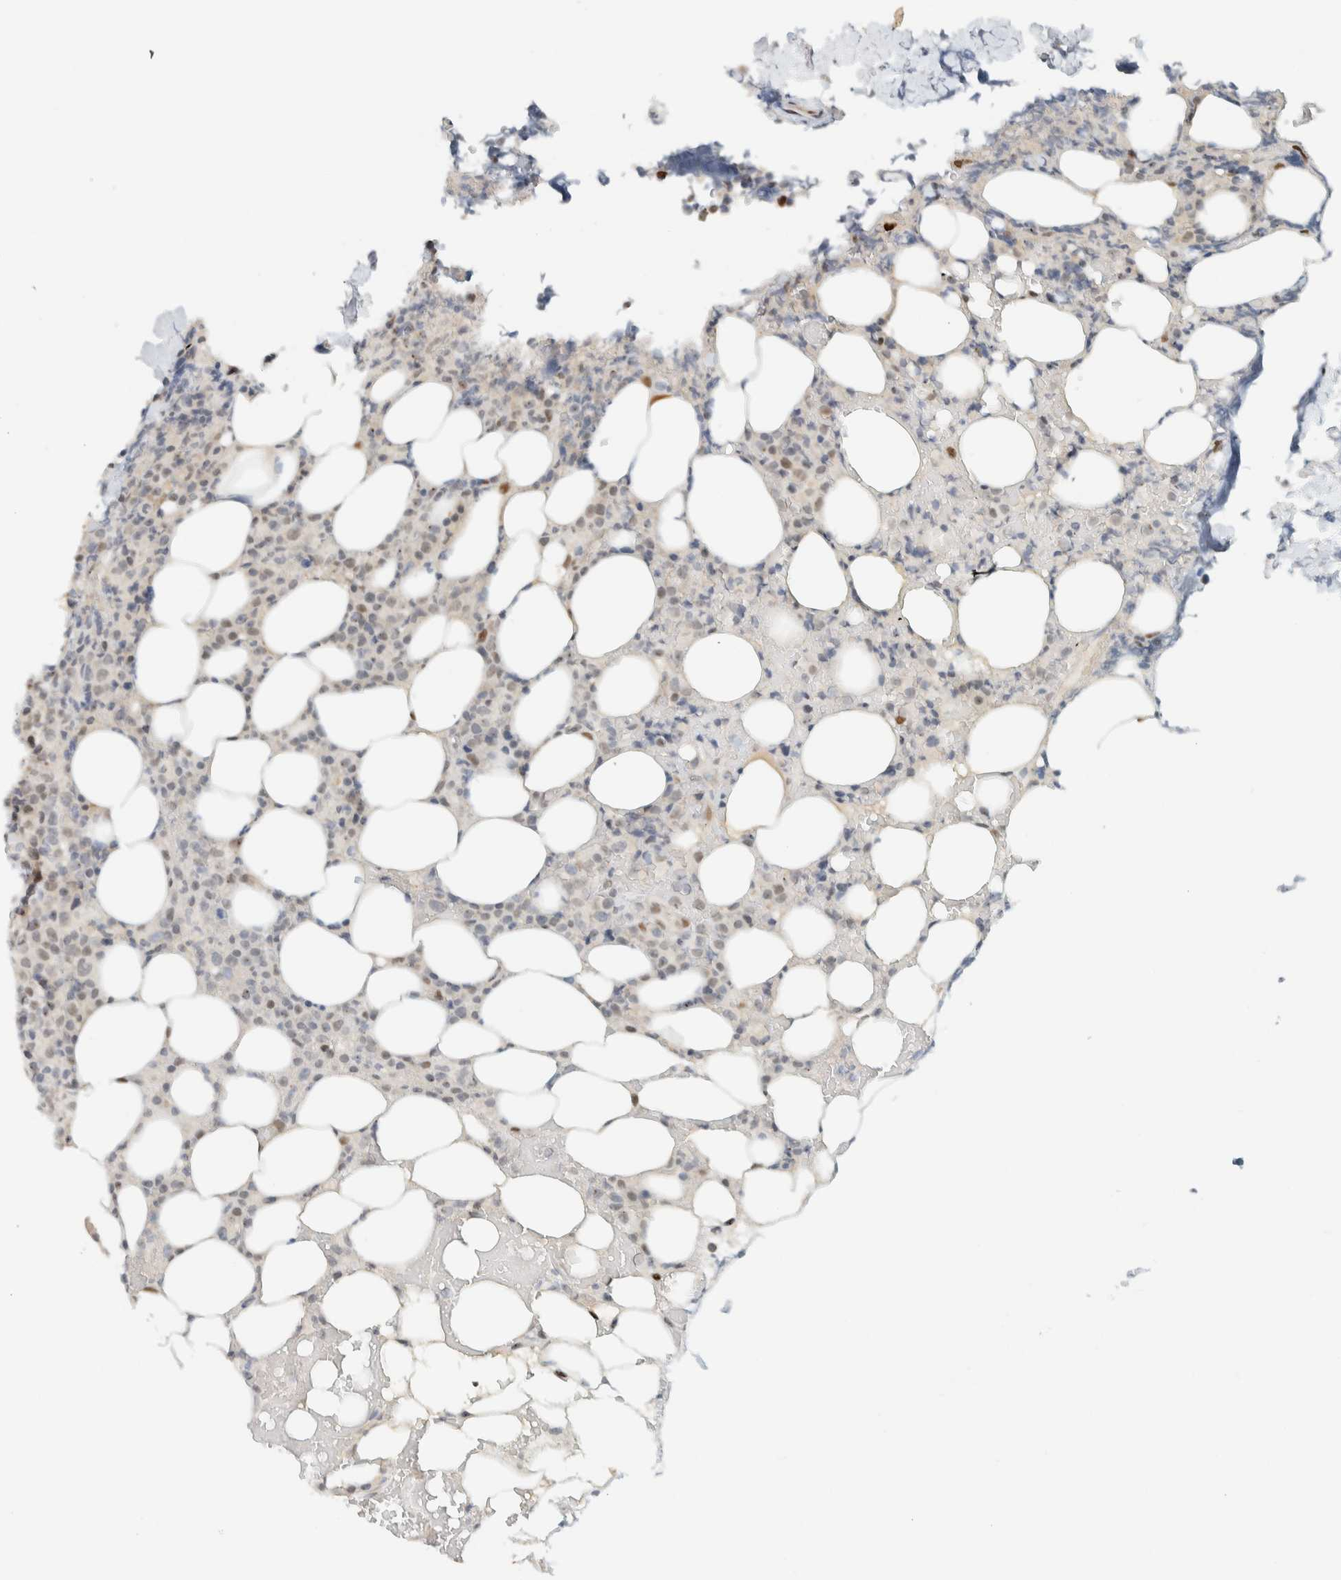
{"staining": {"intensity": "weak", "quantity": ">75%", "location": "nuclear"}, "tissue": "lymphoma", "cell_type": "Tumor cells", "image_type": "cancer", "snomed": [{"axis": "morphology", "description": "Malignant lymphoma, non-Hodgkin's type, High grade"}, {"axis": "topography", "description": "Lymph node"}], "caption": "The photomicrograph reveals a brown stain indicating the presence of a protein in the nuclear of tumor cells in lymphoma. (DAB IHC with brightfield microscopy, high magnification).", "gene": "ZNF683", "patient": {"sex": "male", "age": 13}}